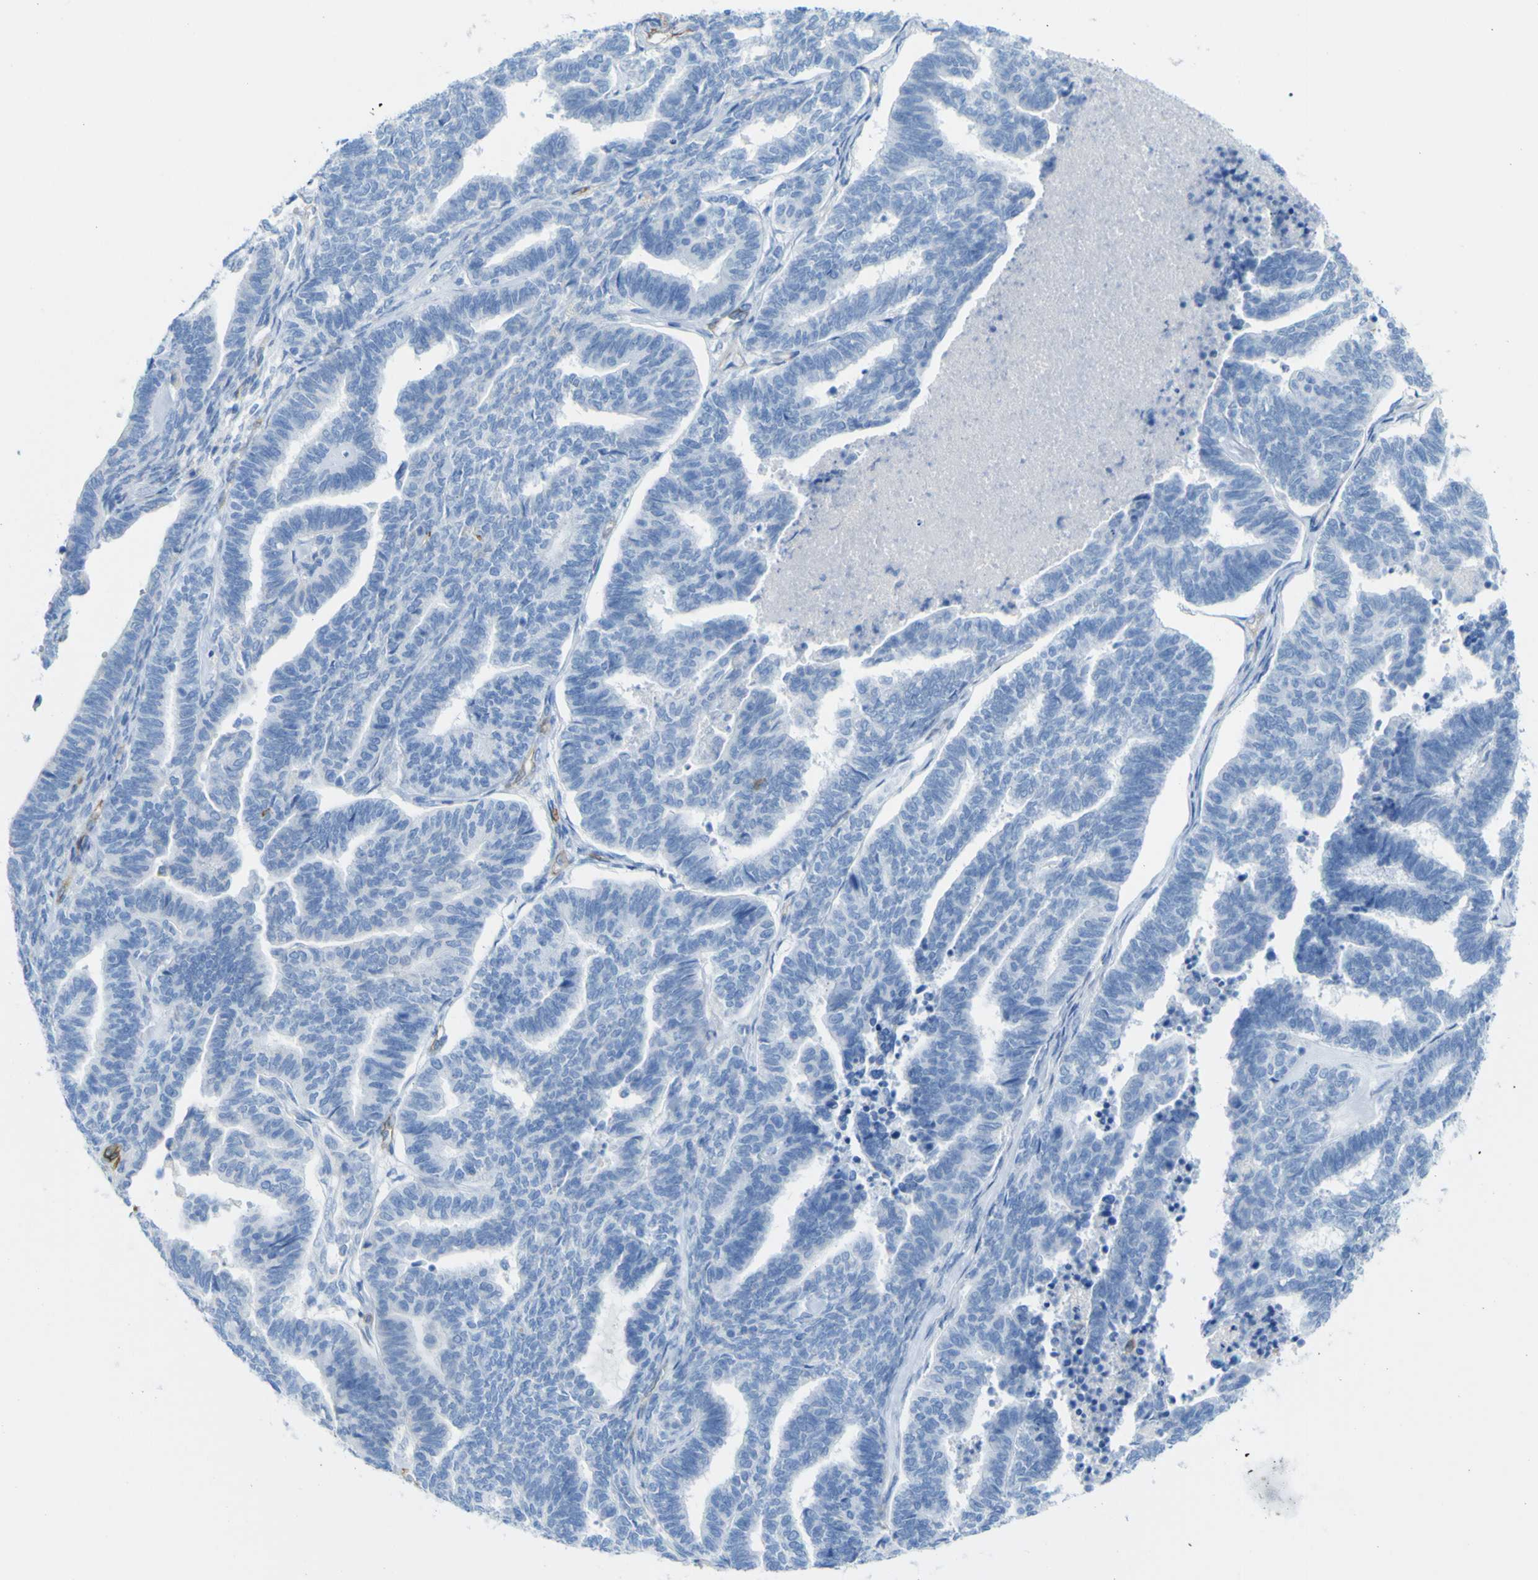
{"staining": {"intensity": "negative", "quantity": "none", "location": "none"}, "tissue": "endometrial cancer", "cell_type": "Tumor cells", "image_type": "cancer", "snomed": [{"axis": "morphology", "description": "Adenocarcinoma, NOS"}, {"axis": "topography", "description": "Endometrium"}], "caption": "Immunohistochemical staining of adenocarcinoma (endometrial) shows no significant positivity in tumor cells.", "gene": "CD93", "patient": {"sex": "female", "age": 70}}